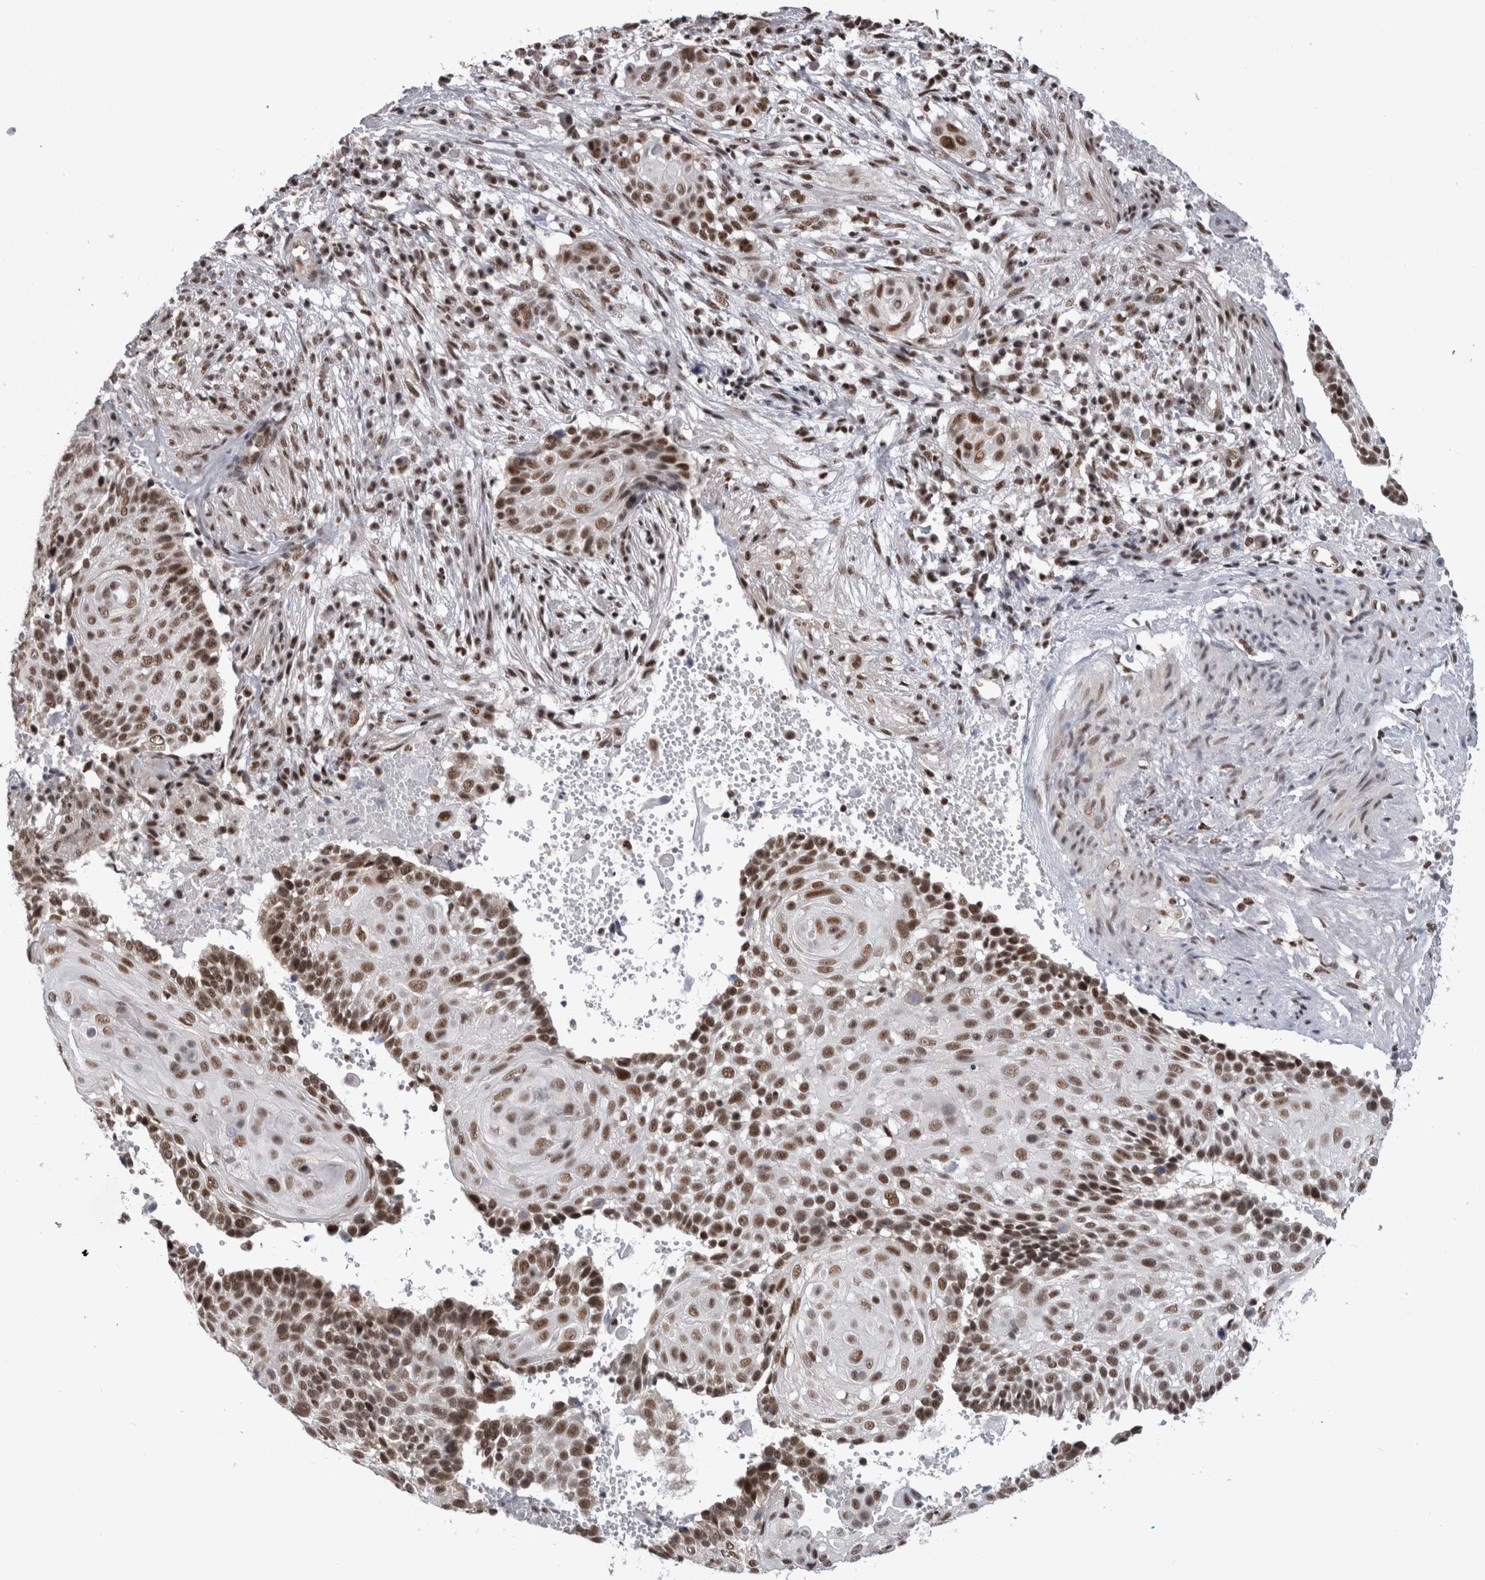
{"staining": {"intensity": "strong", "quantity": ">75%", "location": "nuclear"}, "tissue": "cervical cancer", "cell_type": "Tumor cells", "image_type": "cancer", "snomed": [{"axis": "morphology", "description": "Squamous cell carcinoma, NOS"}, {"axis": "topography", "description": "Cervix"}], "caption": "Immunohistochemical staining of cervical squamous cell carcinoma displays high levels of strong nuclear protein expression in approximately >75% of tumor cells.", "gene": "CDK11A", "patient": {"sex": "female", "age": 74}}